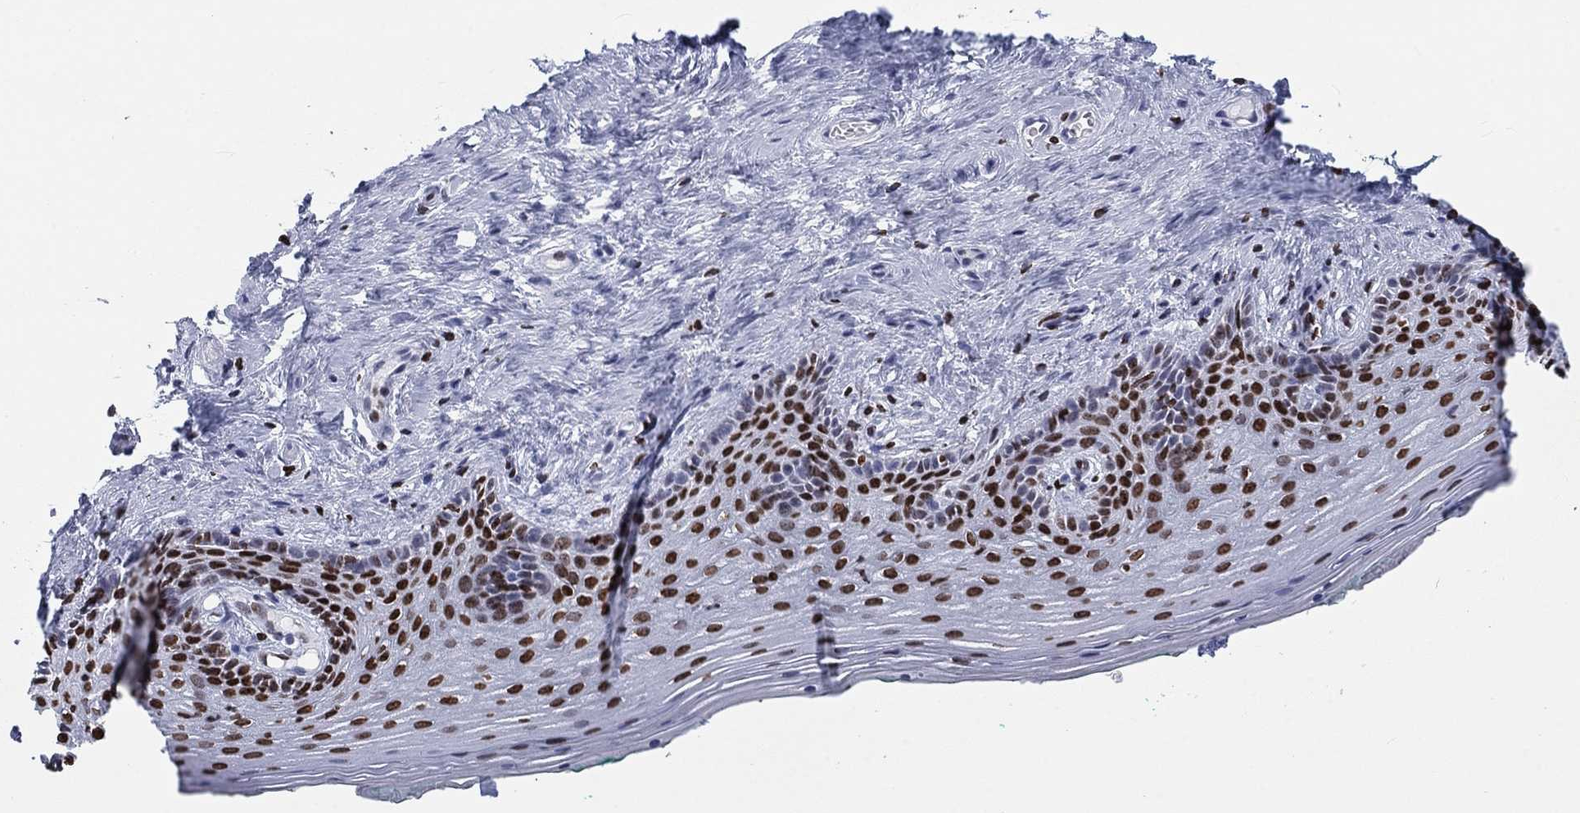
{"staining": {"intensity": "strong", "quantity": ">75%", "location": "nuclear"}, "tissue": "vagina", "cell_type": "Squamous epithelial cells", "image_type": "normal", "snomed": [{"axis": "morphology", "description": "Normal tissue, NOS"}, {"axis": "topography", "description": "Vagina"}], "caption": "Protein staining demonstrates strong nuclear positivity in approximately >75% of squamous epithelial cells in unremarkable vagina.", "gene": "H1", "patient": {"sex": "female", "age": 45}}